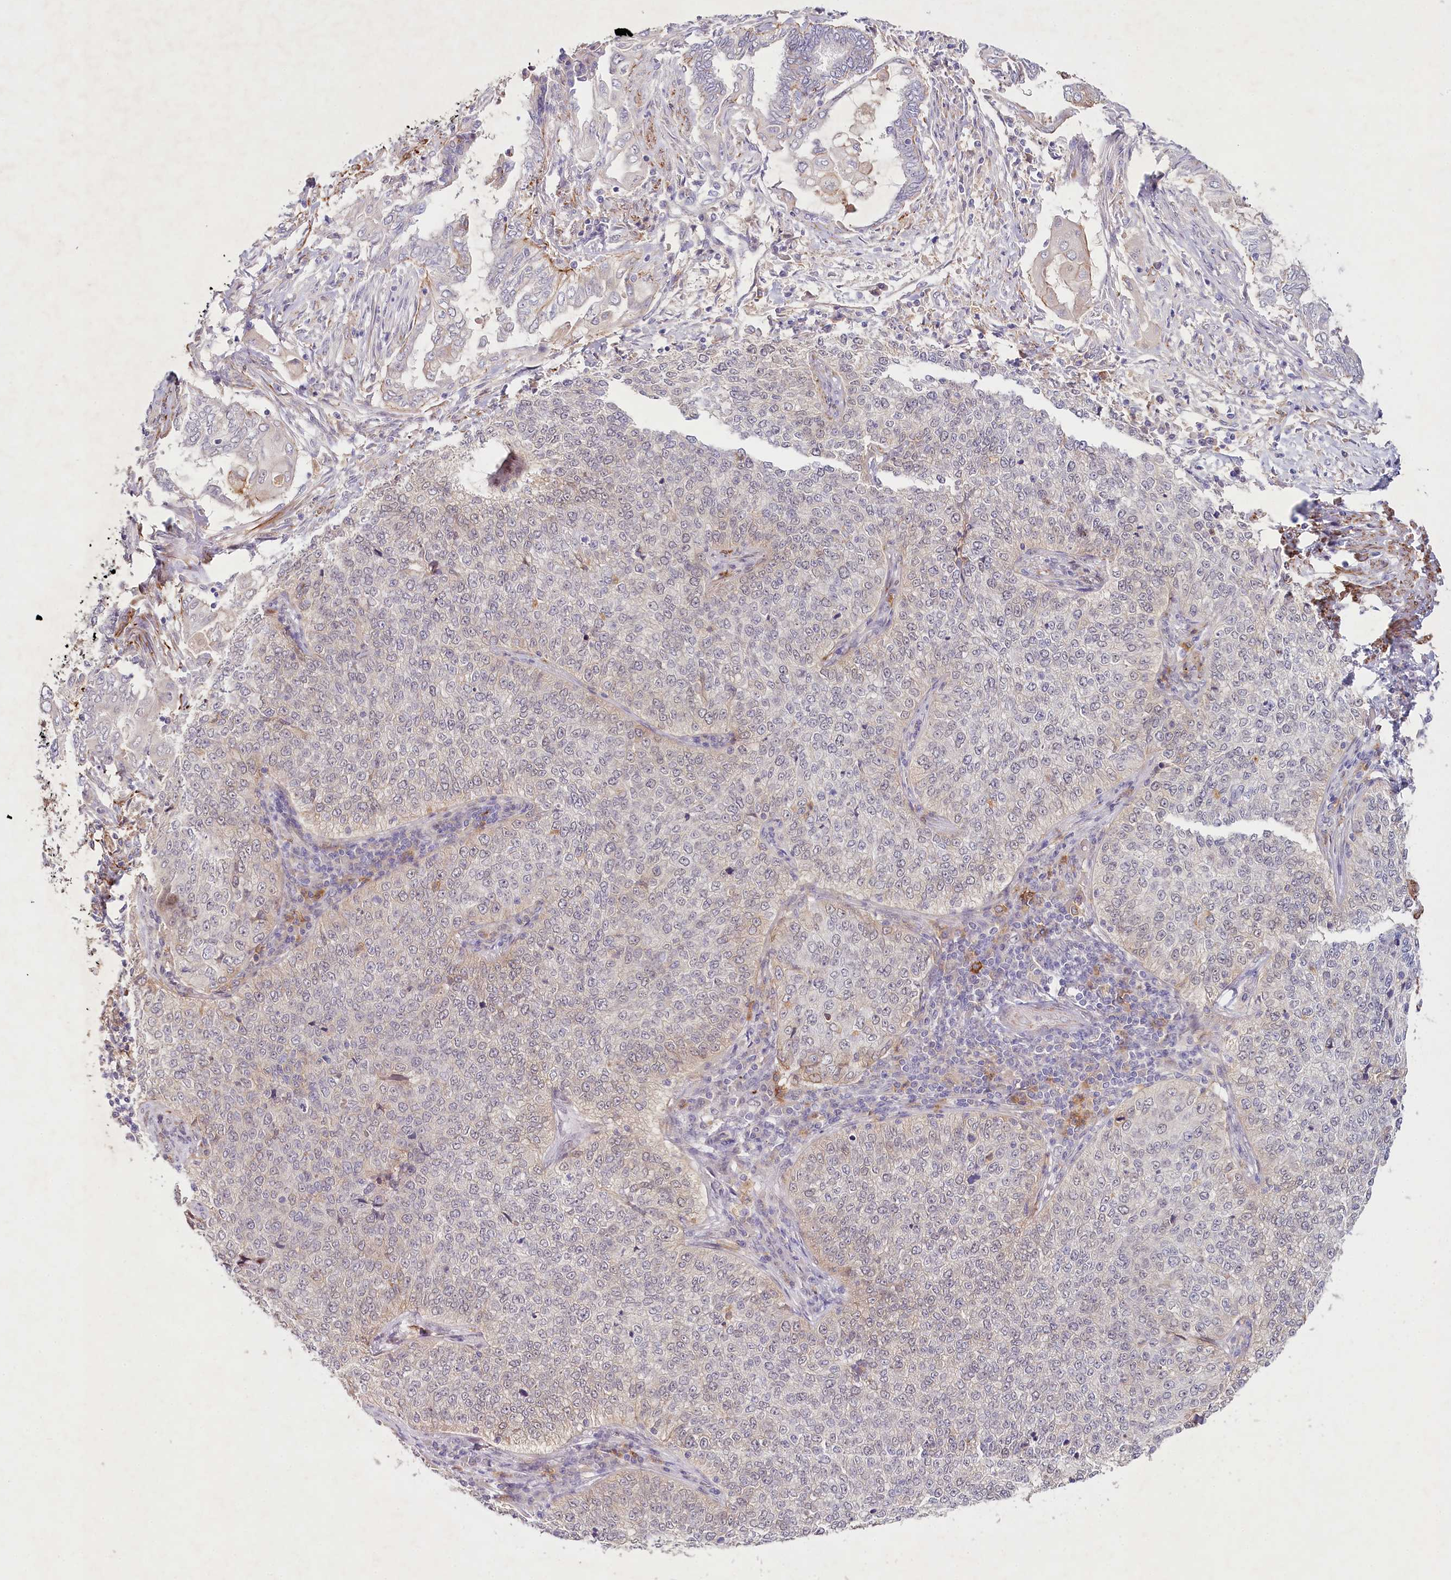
{"staining": {"intensity": "weak", "quantity": "<25%", "location": "cytoplasmic/membranous"}, "tissue": "cervical cancer", "cell_type": "Tumor cells", "image_type": "cancer", "snomed": [{"axis": "morphology", "description": "Squamous cell carcinoma, NOS"}, {"axis": "topography", "description": "Cervix"}], "caption": "This image is of cervical cancer stained with immunohistochemistry (IHC) to label a protein in brown with the nuclei are counter-stained blue. There is no staining in tumor cells.", "gene": "ALDH3B1", "patient": {"sex": "female", "age": 35}}